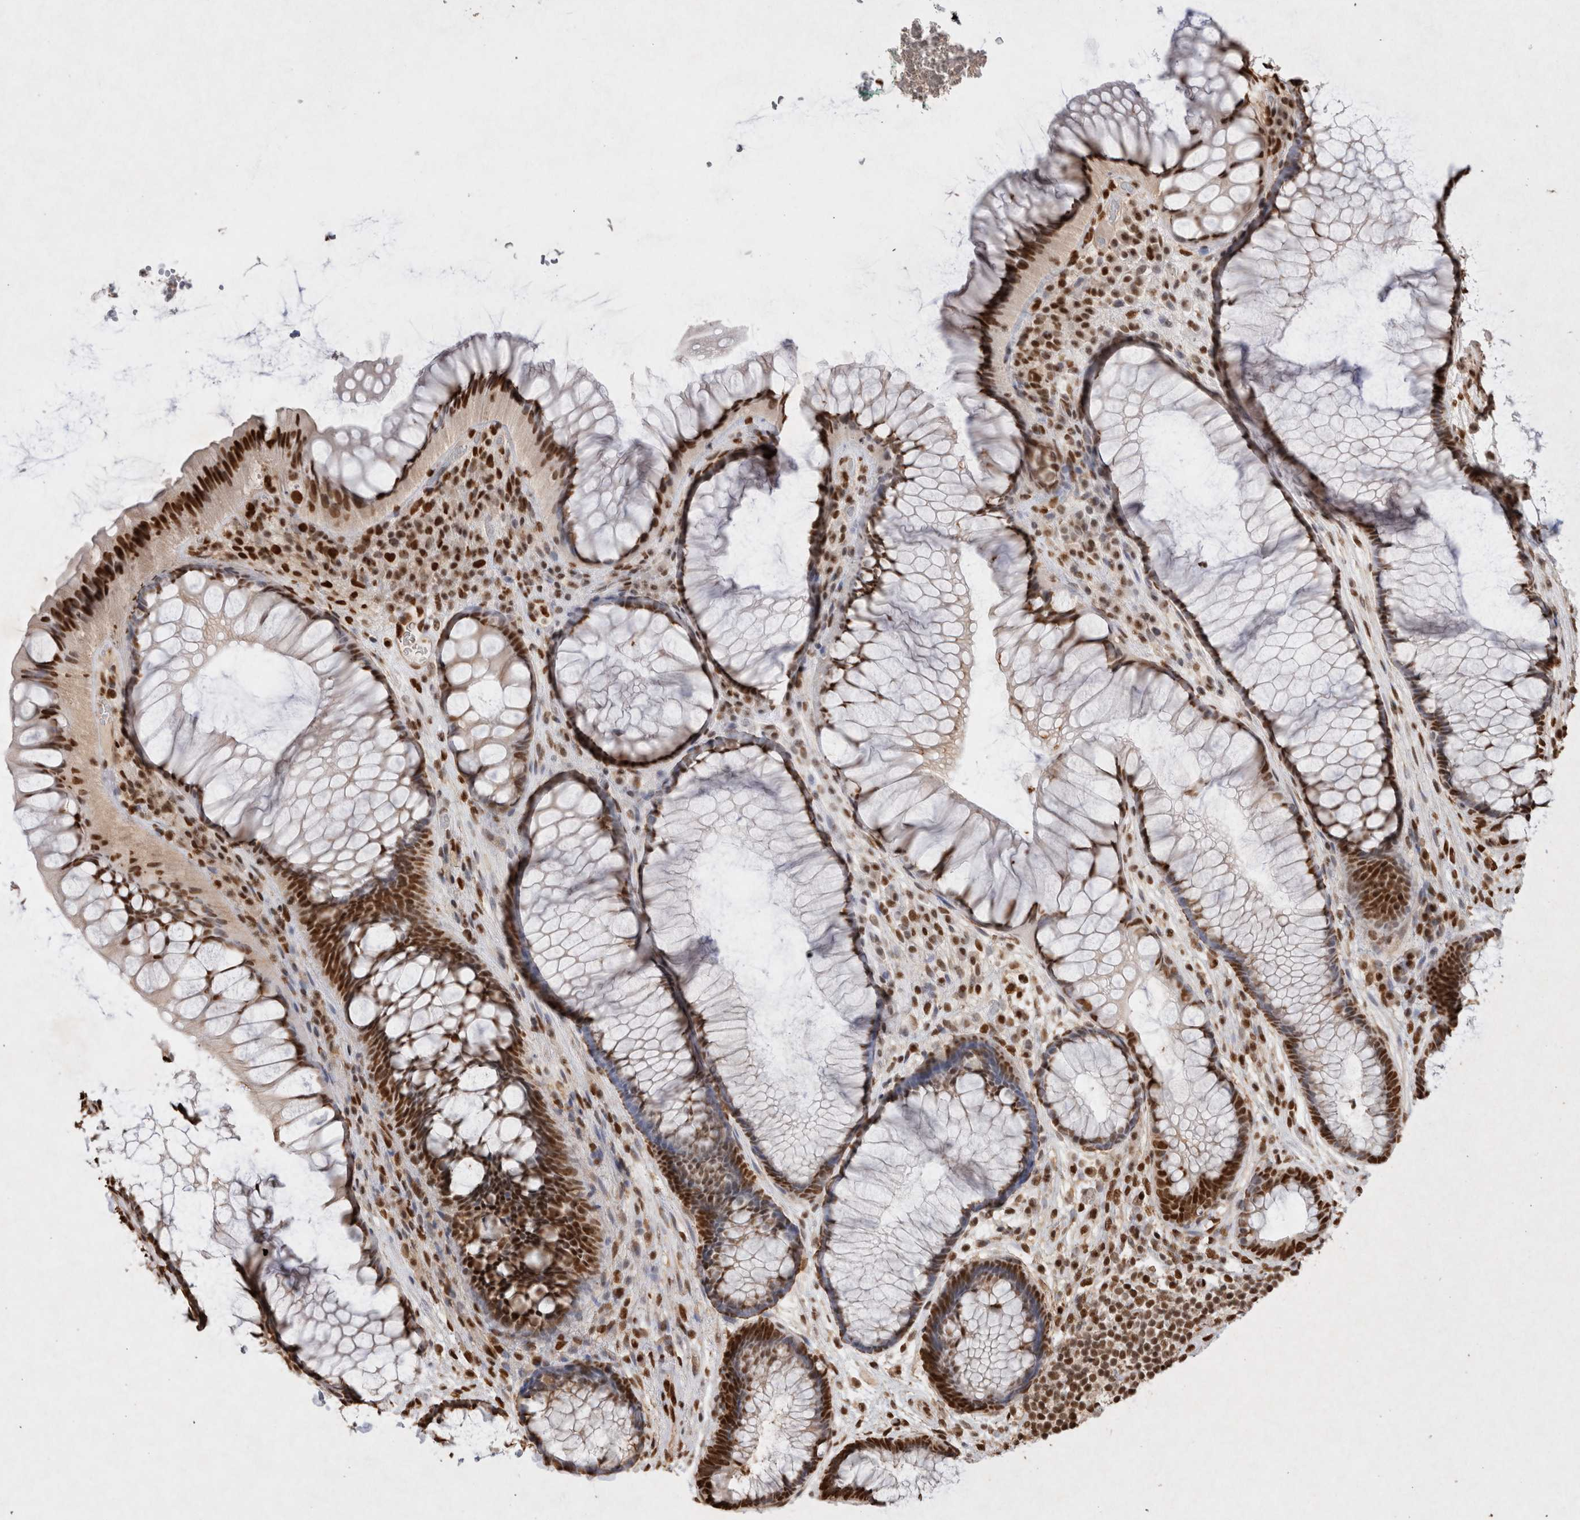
{"staining": {"intensity": "strong", "quantity": ">75%", "location": "nuclear"}, "tissue": "rectum", "cell_type": "Glandular cells", "image_type": "normal", "snomed": [{"axis": "morphology", "description": "Normal tissue, NOS"}, {"axis": "topography", "description": "Rectum"}], "caption": "This photomicrograph reveals immunohistochemistry (IHC) staining of unremarkable human rectum, with high strong nuclear expression in approximately >75% of glandular cells.", "gene": "HDGF", "patient": {"sex": "male", "age": 51}}